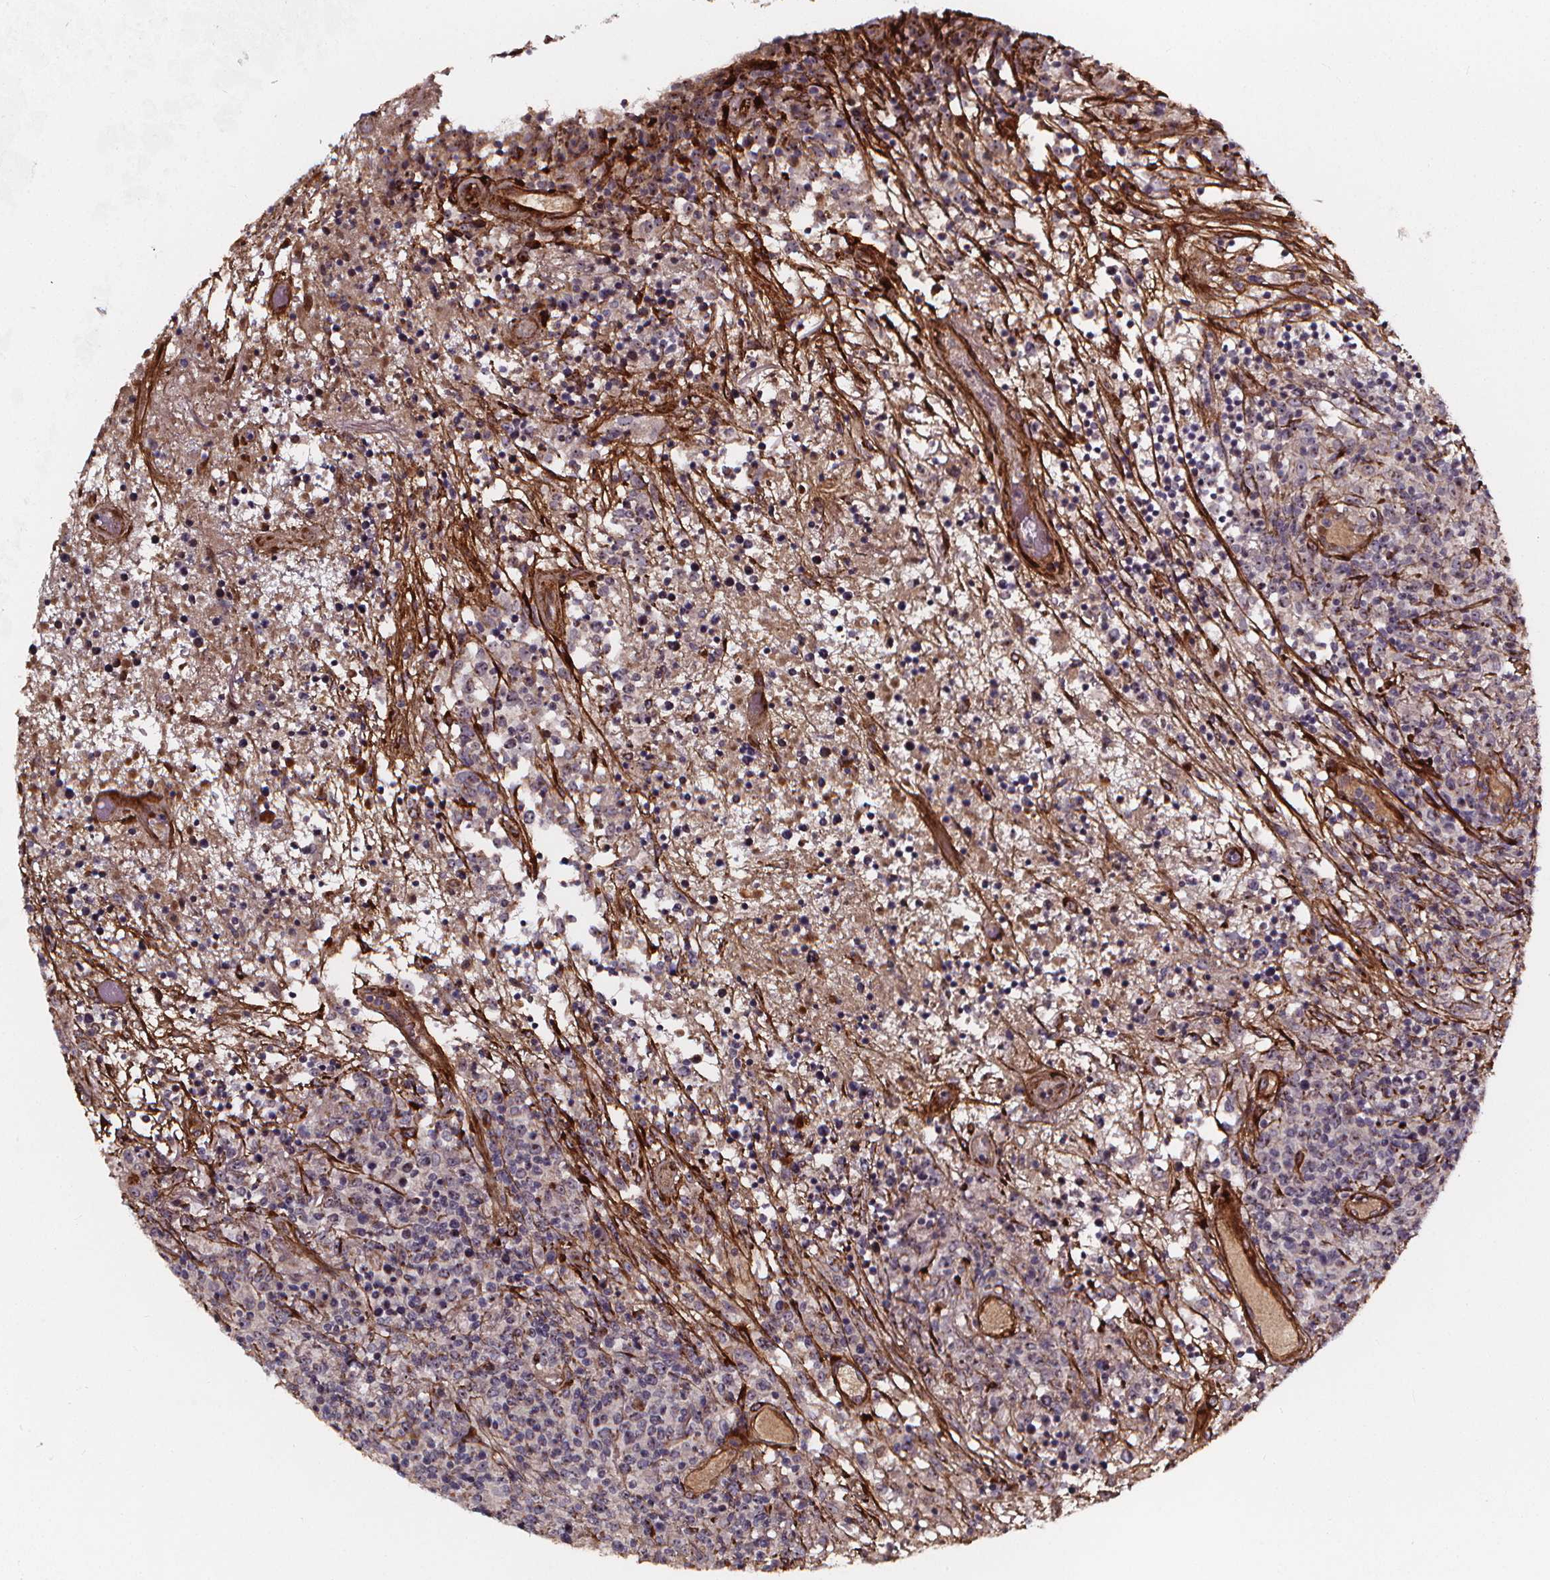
{"staining": {"intensity": "negative", "quantity": "none", "location": "none"}, "tissue": "lymphoma", "cell_type": "Tumor cells", "image_type": "cancer", "snomed": [{"axis": "morphology", "description": "Malignant lymphoma, non-Hodgkin's type, High grade"}, {"axis": "topography", "description": "Lung"}], "caption": "Histopathology image shows no protein positivity in tumor cells of lymphoma tissue. (Stains: DAB IHC with hematoxylin counter stain, Microscopy: brightfield microscopy at high magnification).", "gene": "AEBP1", "patient": {"sex": "male", "age": 79}}